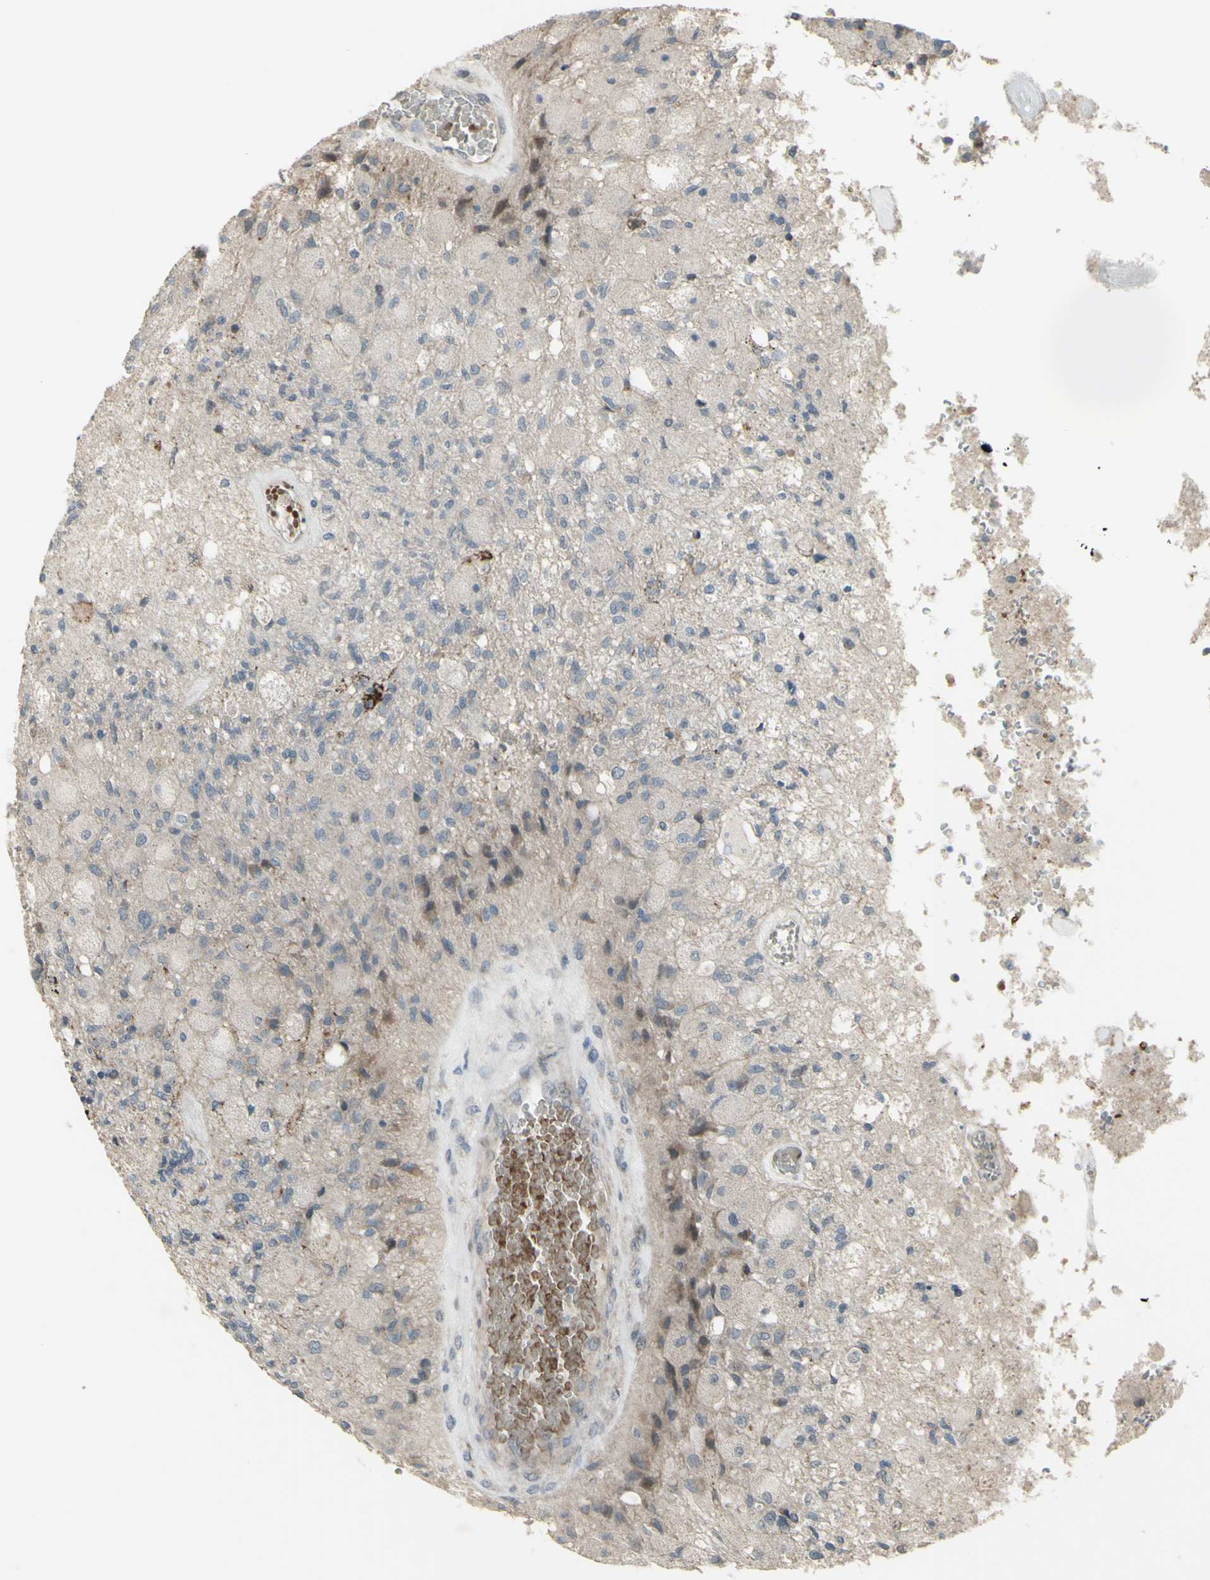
{"staining": {"intensity": "weak", "quantity": ">75%", "location": "cytoplasmic/membranous"}, "tissue": "glioma", "cell_type": "Tumor cells", "image_type": "cancer", "snomed": [{"axis": "morphology", "description": "Normal tissue, NOS"}, {"axis": "morphology", "description": "Glioma, malignant, High grade"}, {"axis": "topography", "description": "Cerebral cortex"}], "caption": "Malignant glioma (high-grade) stained for a protein (brown) reveals weak cytoplasmic/membranous positive staining in approximately >75% of tumor cells.", "gene": "GRAMD1B", "patient": {"sex": "male", "age": 77}}